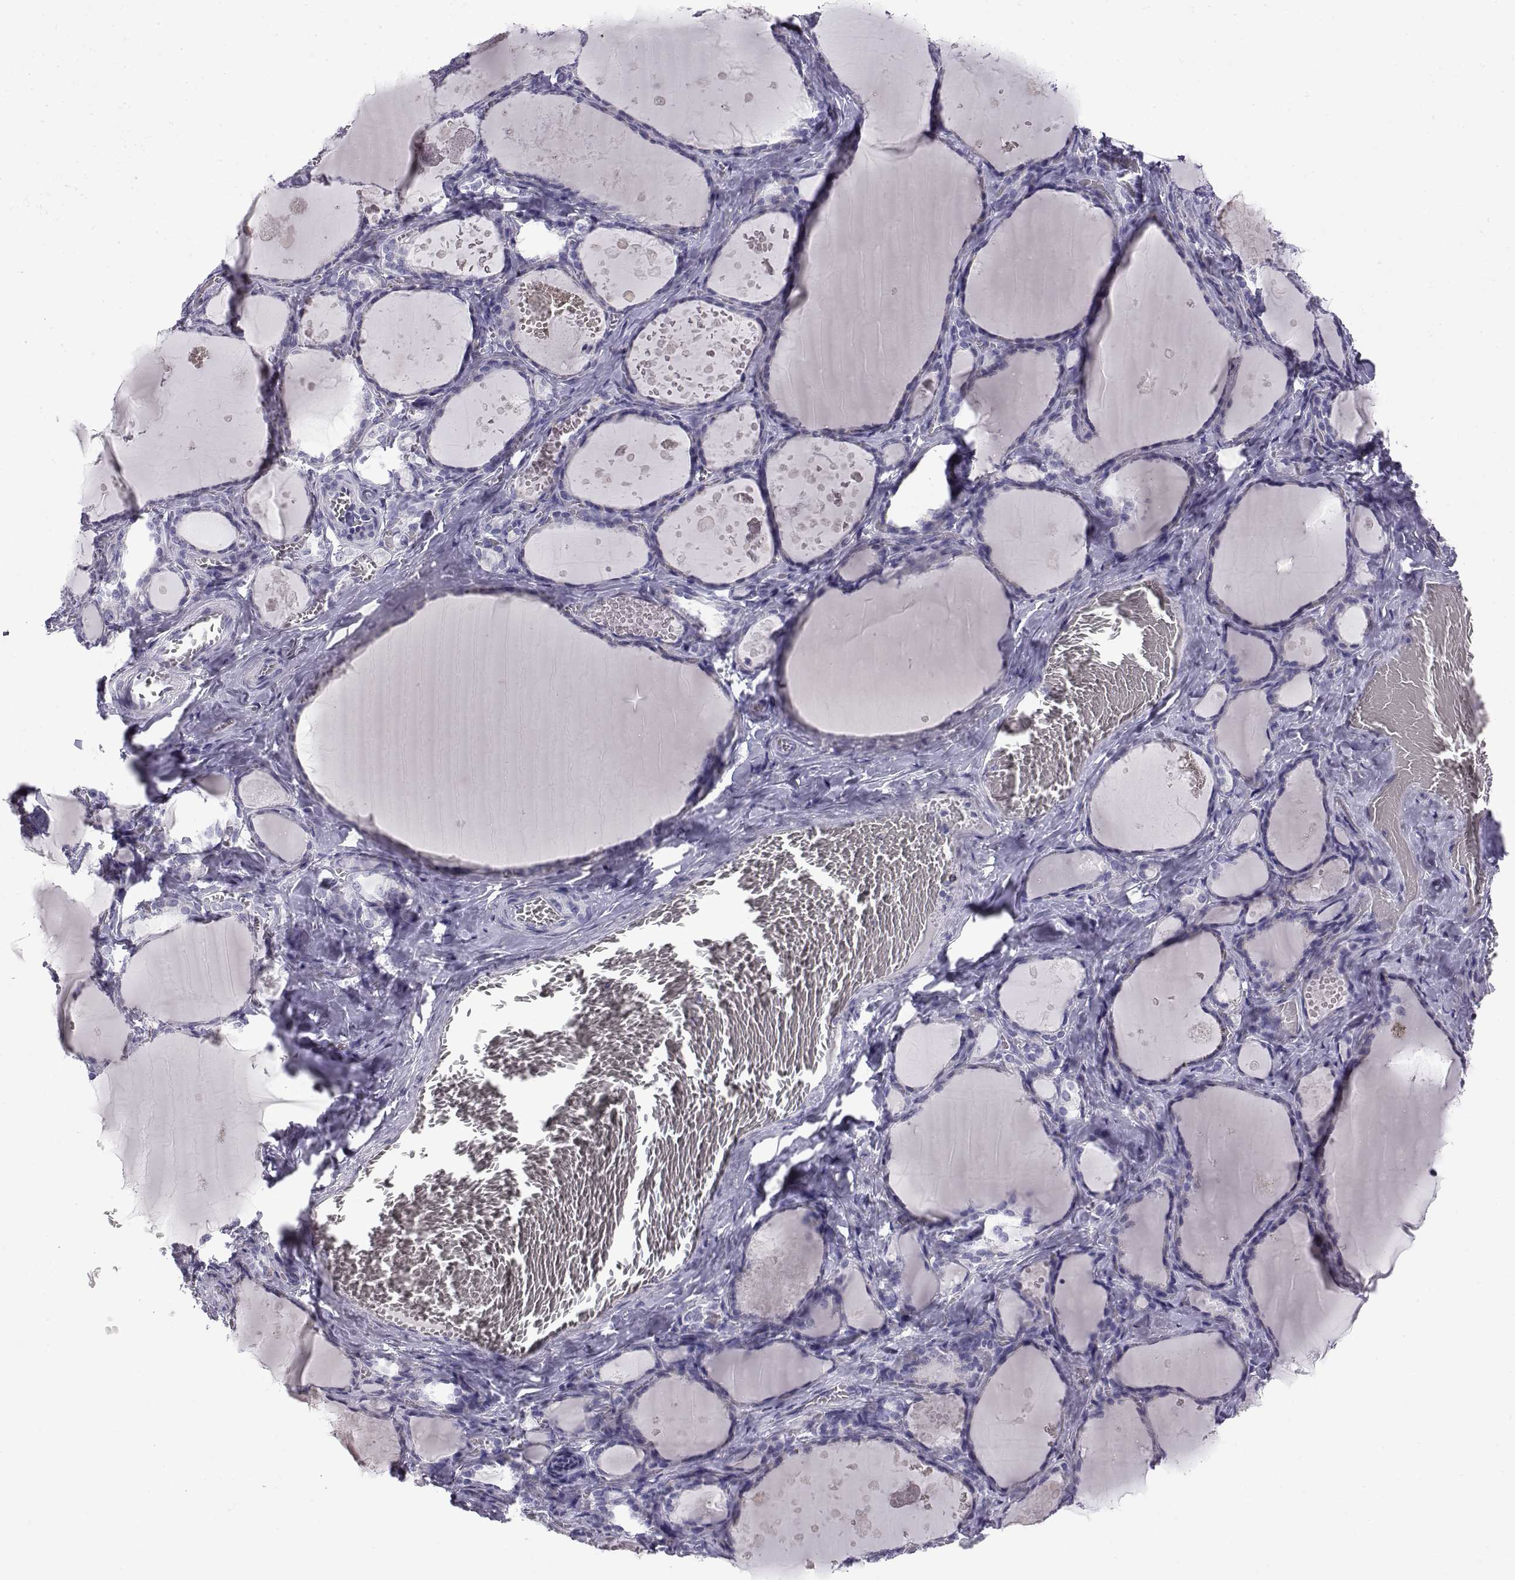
{"staining": {"intensity": "negative", "quantity": "none", "location": "none"}, "tissue": "thyroid gland", "cell_type": "Glandular cells", "image_type": "normal", "snomed": [{"axis": "morphology", "description": "Normal tissue, NOS"}, {"axis": "topography", "description": "Thyroid gland"}], "caption": "This is an IHC histopathology image of unremarkable thyroid gland. There is no positivity in glandular cells.", "gene": "RNASE12", "patient": {"sex": "female", "age": 56}}